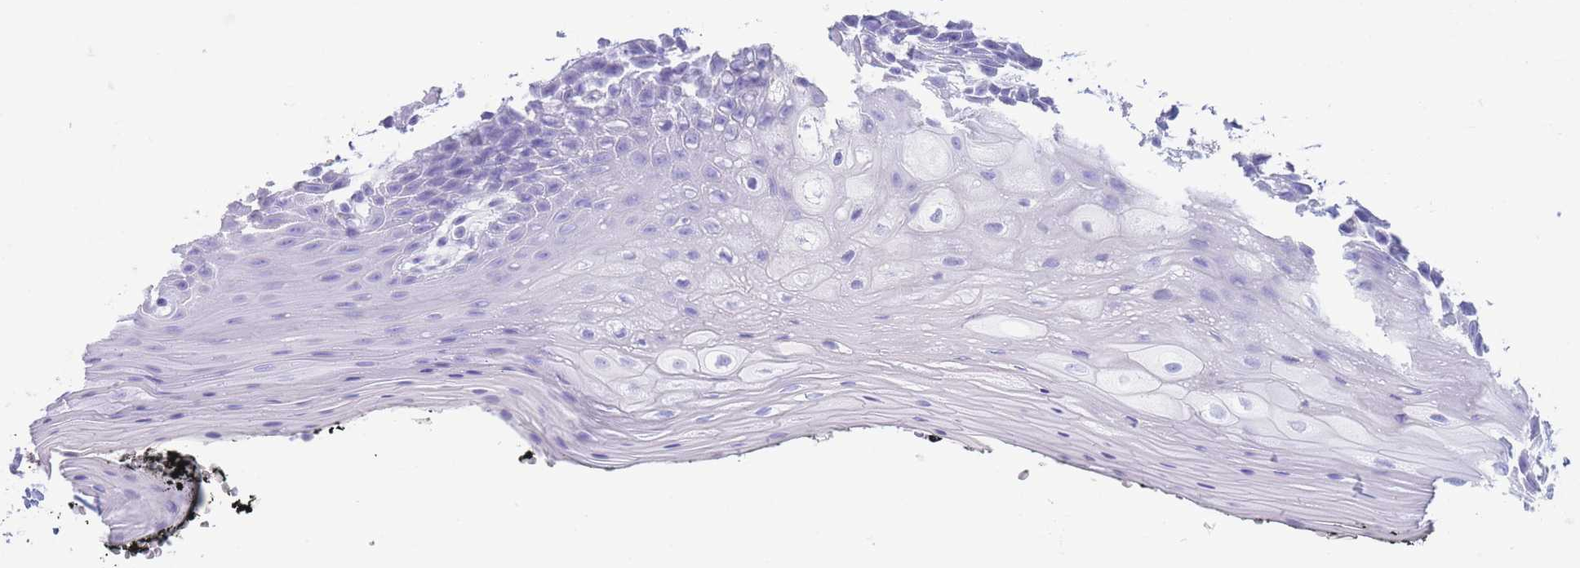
{"staining": {"intensity": "negative", "quantity": "none", "location": "none"}, "tissue": "oral mucosa", "cell_type": "Squamous epithelial cells", "image_type": "normal", "snomed": [{"axis": "morphology", "description": "Normal tissue, NOS"}, {"axis": "topography", "description": "Oral tissue"}, {"axis": "topography", "description": "Tounge, NOS"}], "caption": "There is no significant staining in squamous epithelial cells of oral mucosa. (DAB (3,3'-diaminobenzidine) IHC visualized using brightfield microscopy, high magnification).", "gene": "SLCO1B1", "patient": {"sex": "female", "age": 59}}